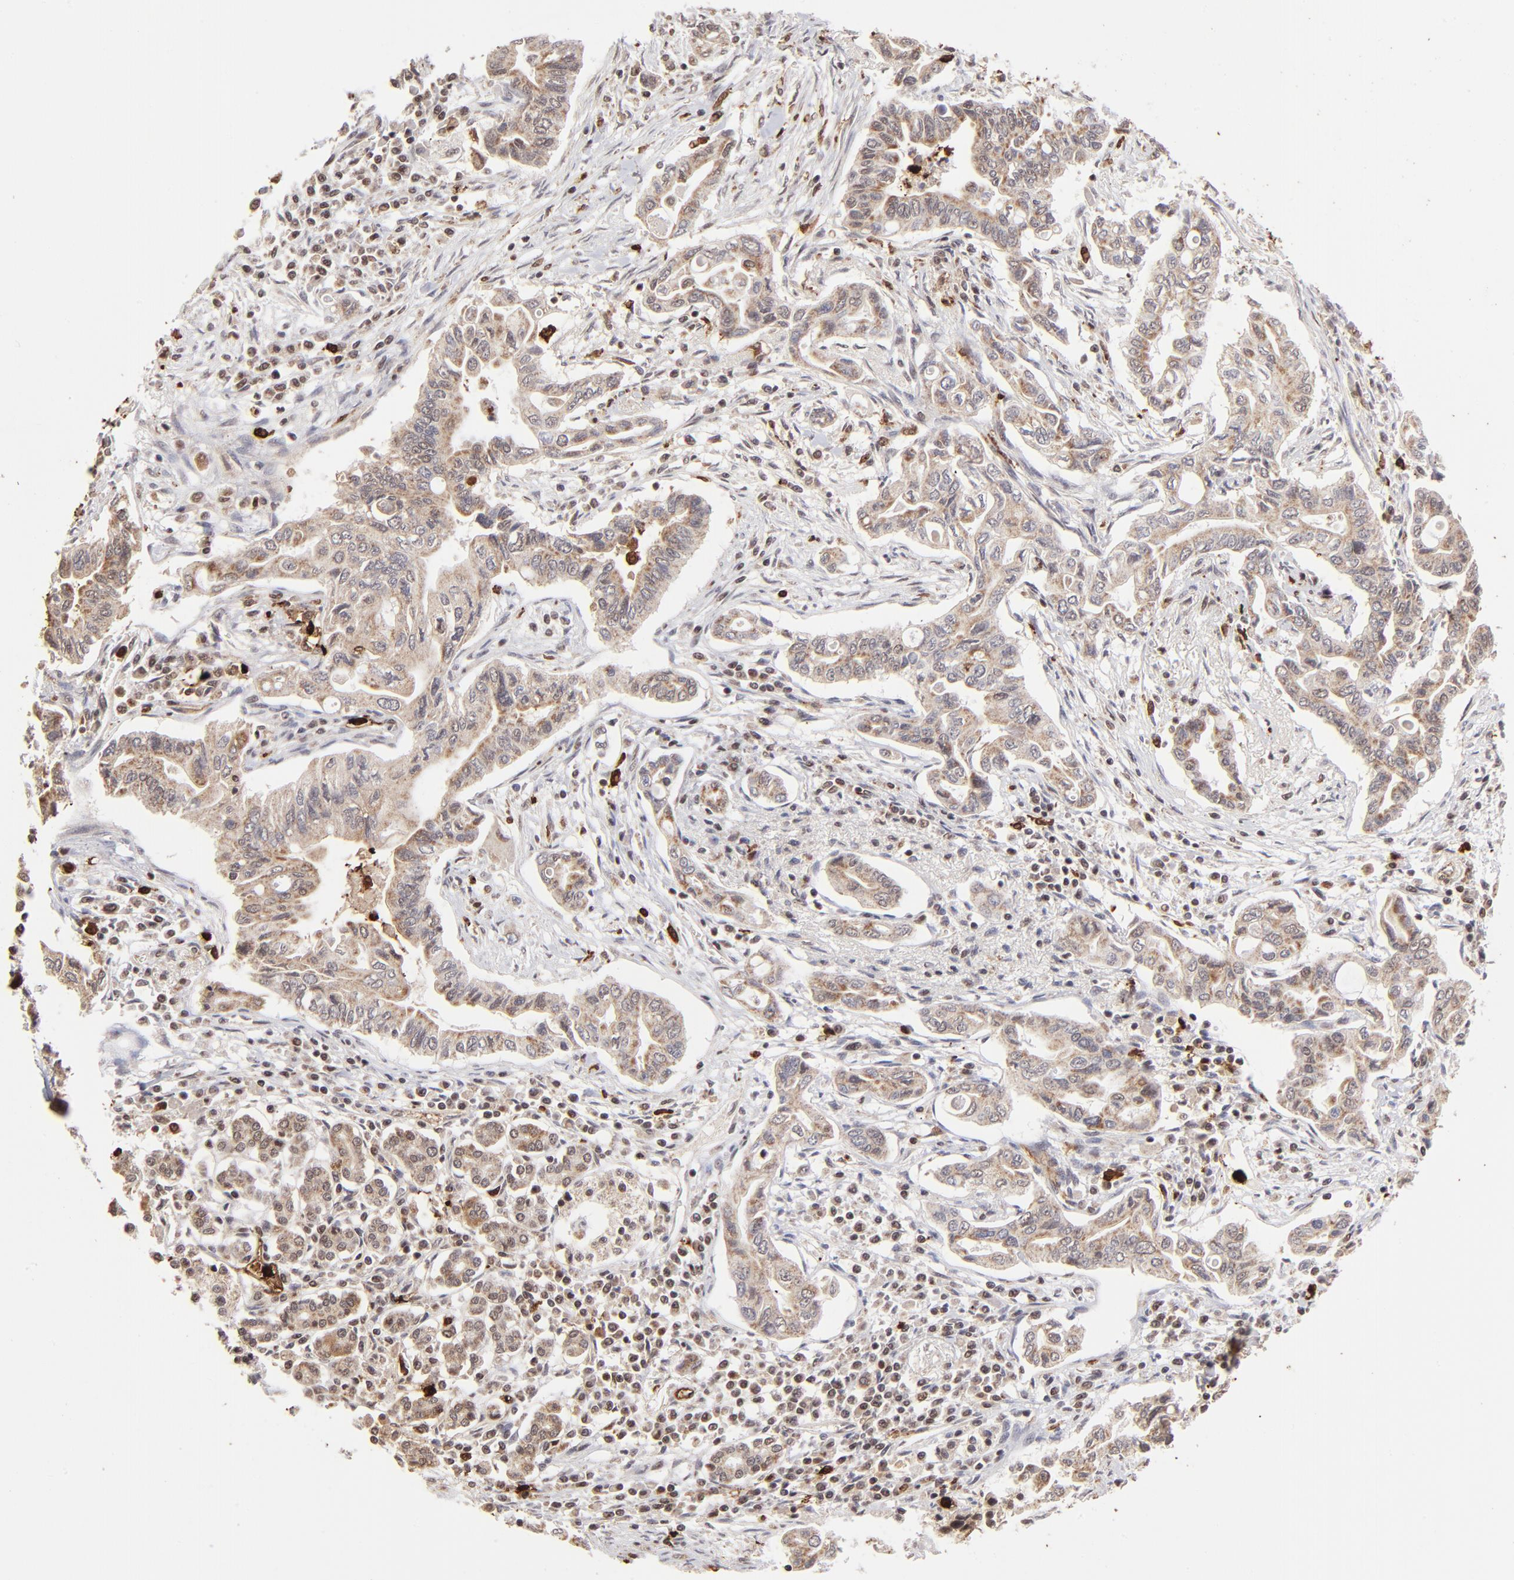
{"staining": {"intensity": "moderate", "quantity": ">75%", "location": "cytoplasmic/membranous"}, "tissue": "pancreatic cancer", "cell_type": "Tumor cells", "image_type": "cancer", "snomed": [{"axis": "morphology", "description": "Adenocarcinoma, NOS"}, {"axis": "topography", "description": "Pancreas"}], "caption": "Pancreatic cancer stained for a protein (brown) exhibits moderate cytoplasmic/membranous positive expression in approximately >75% of tumor cells.", "gene": "ZFX", "patient": {"sex": "female", "age": 57}}